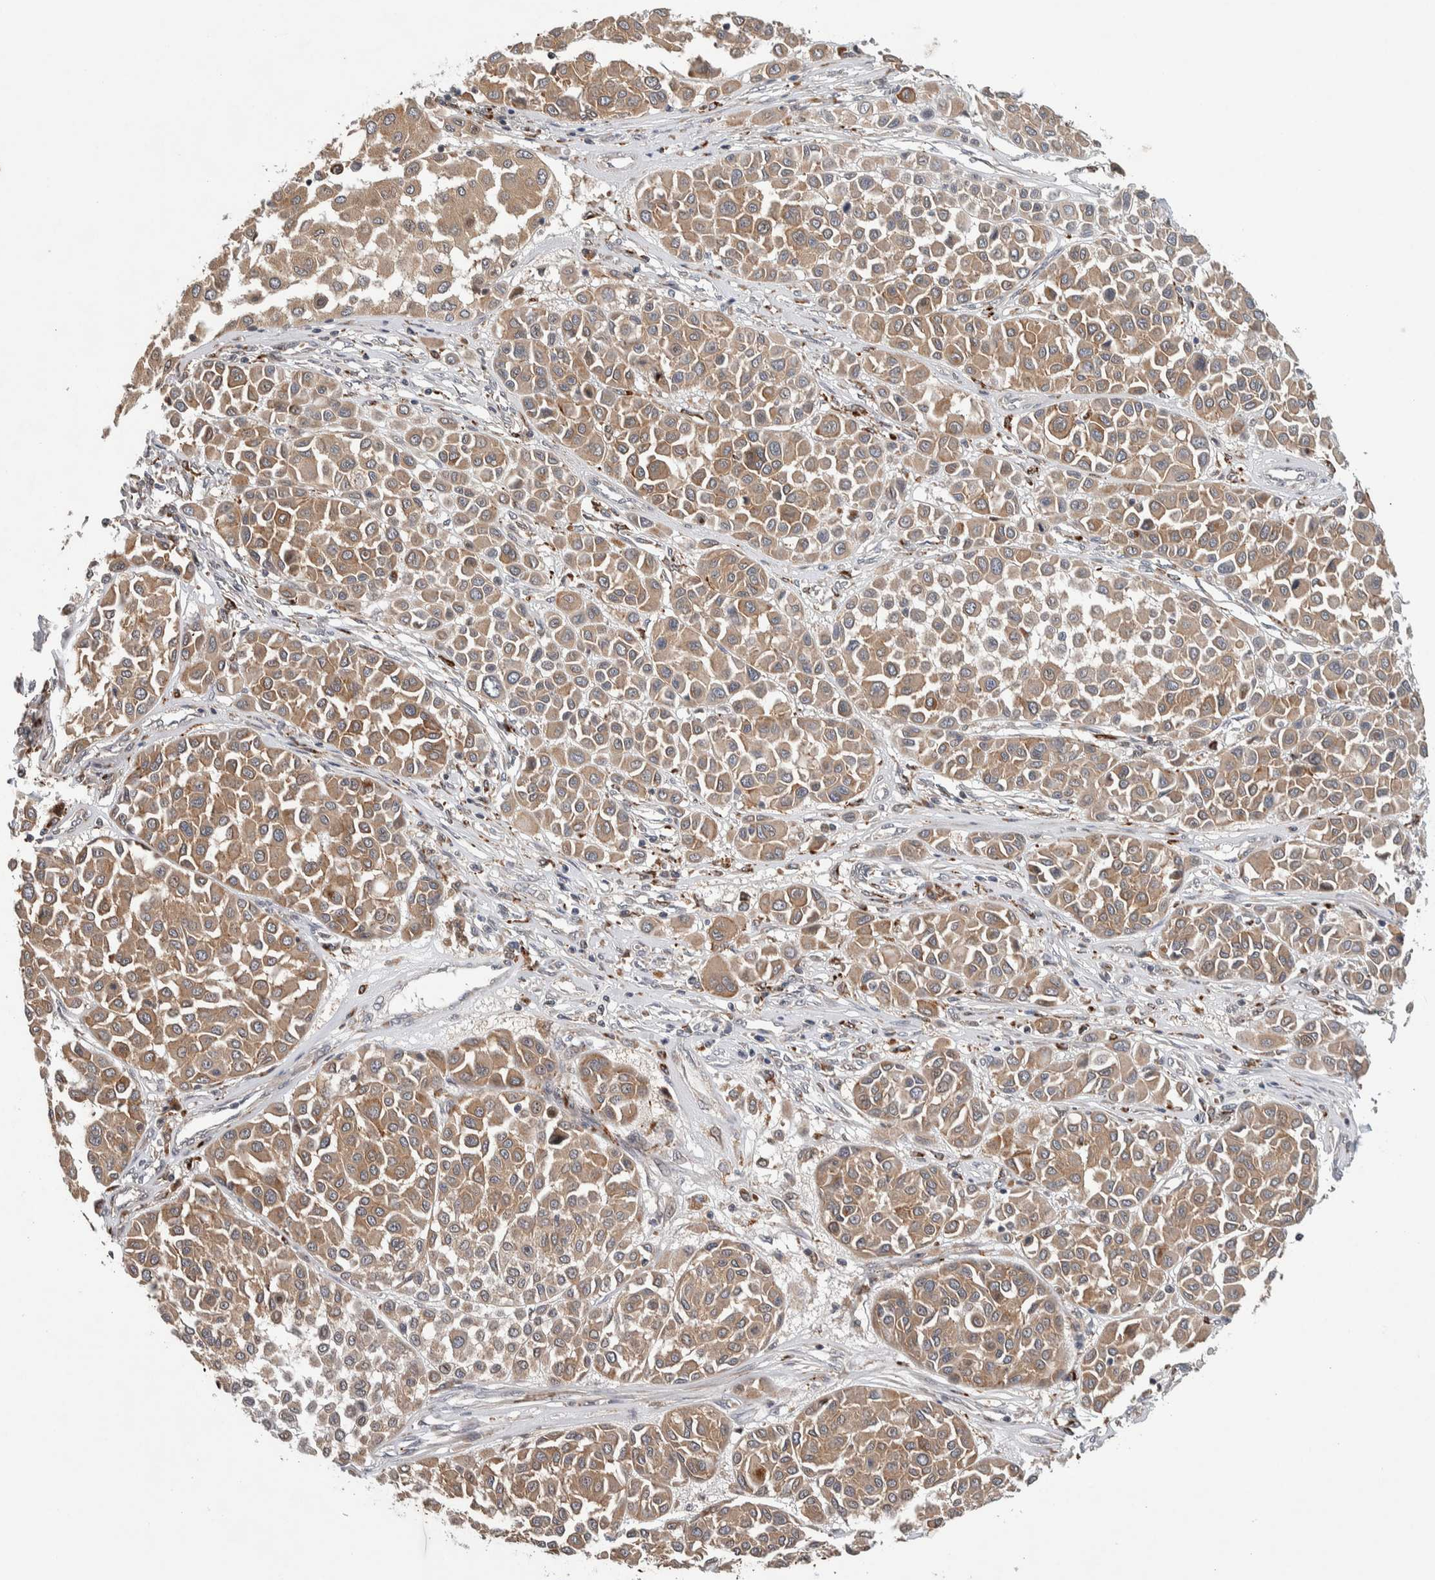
{"staining": {"intensity": "moderate", "quantity": ">75%", "location": "cytoplasmic/membranous"}, "tissue": "melanoma", "cell_type": "Tumor cells", "image_type": "cancer", "snomed": [{"axis": "morphology", "description": "Malignant melanoma, Metastatic site"}, {"axis": "topography", "description": "Soft tissue"}], "caption": "Approximately >75% of tumor cells in human melanoma demonstrate moderate cytoplasmic/membranous protein expression as visualized by brown immunohistochemical staining.", "gene": "KCNK1", "patient": {"sex": "male", "age": 41}}